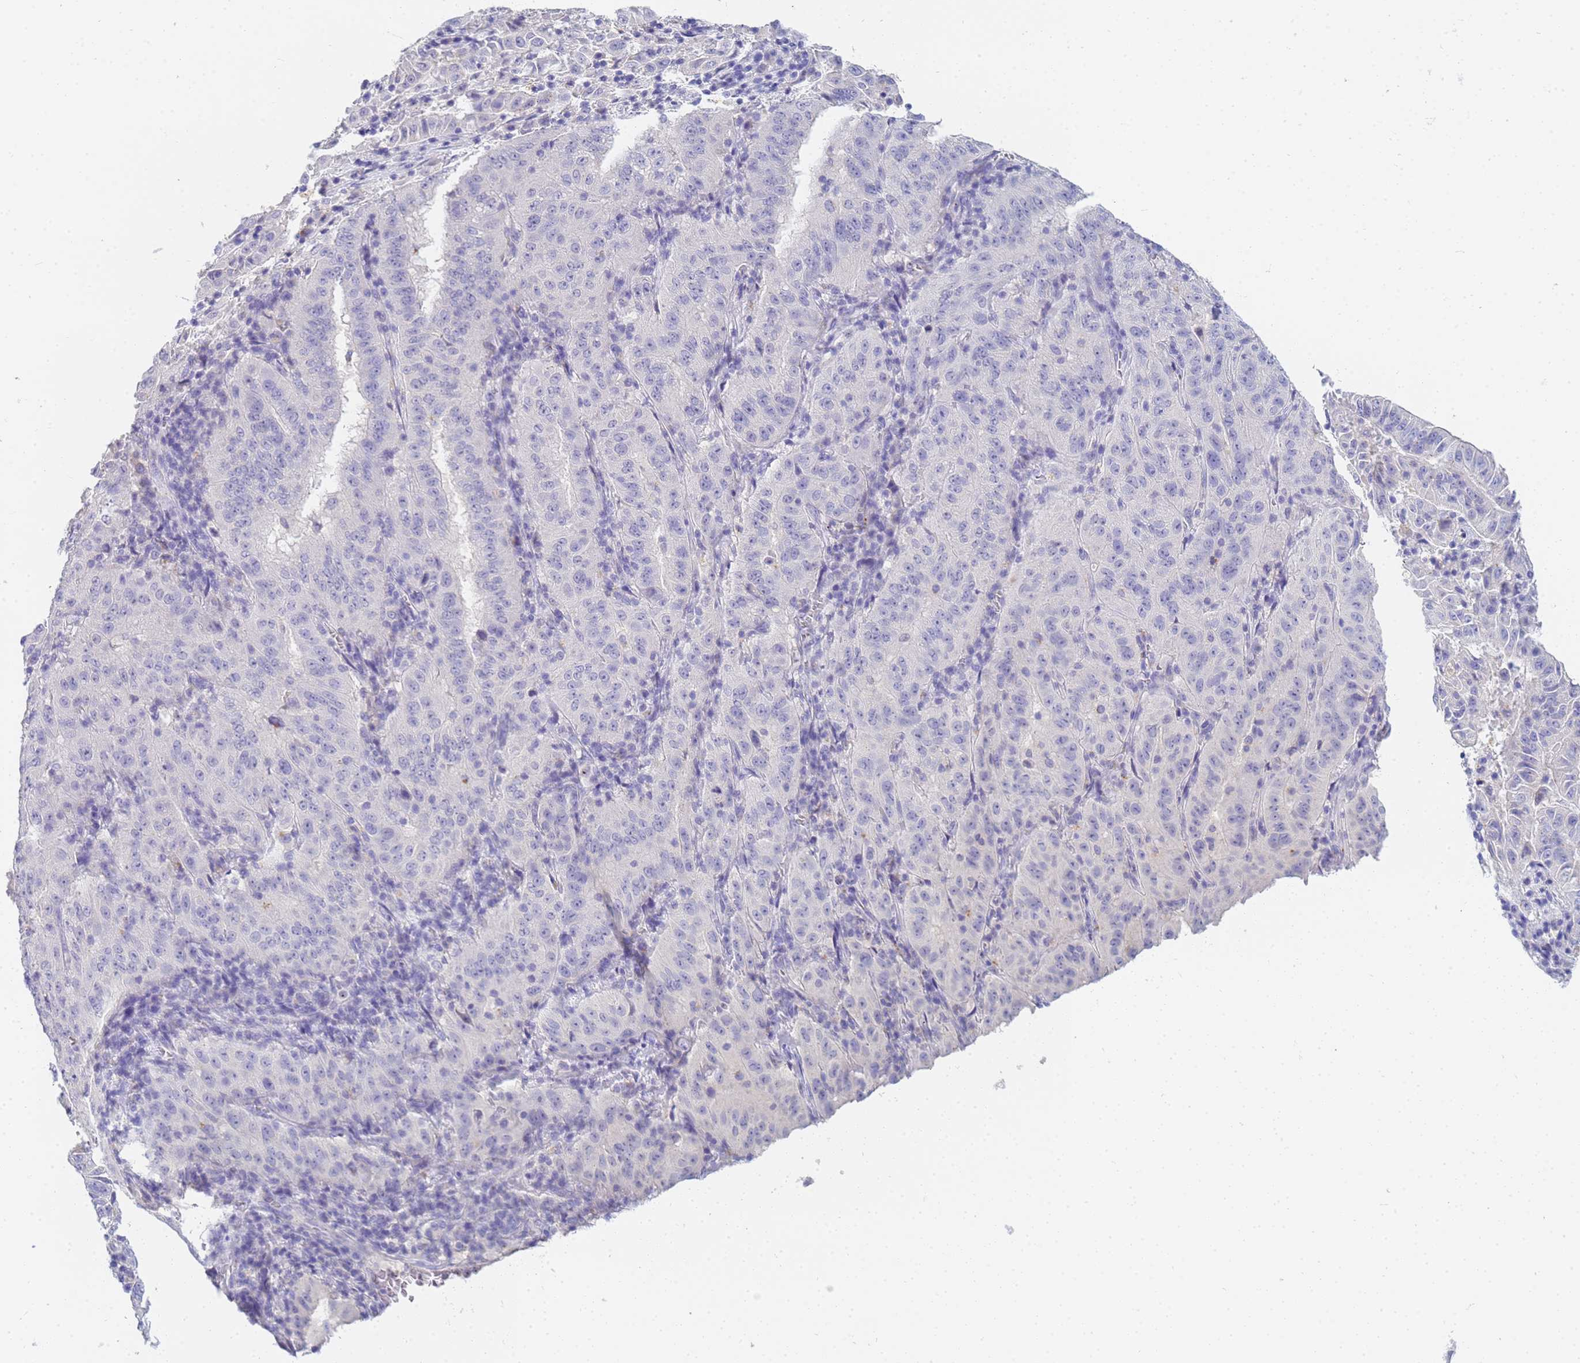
{"staining": {"intensity": "negative", "quantity": "none", "location": "none"}, "tissue": "pancreatic cancer", "cell_type": "Tumor cells", "image_type": "cancer", "snomed": [{"axis": "morphology", "description": "Adenocarcinoma, NOS"}, {"axis": "topography", "description": "Pancreas"}], "caption": "Tumor cells are negative for protein expression in human adenocarcinoma (pancreatic).", "gene": "B3GNT8", "patient": {"sex": "male", "age": 63}}